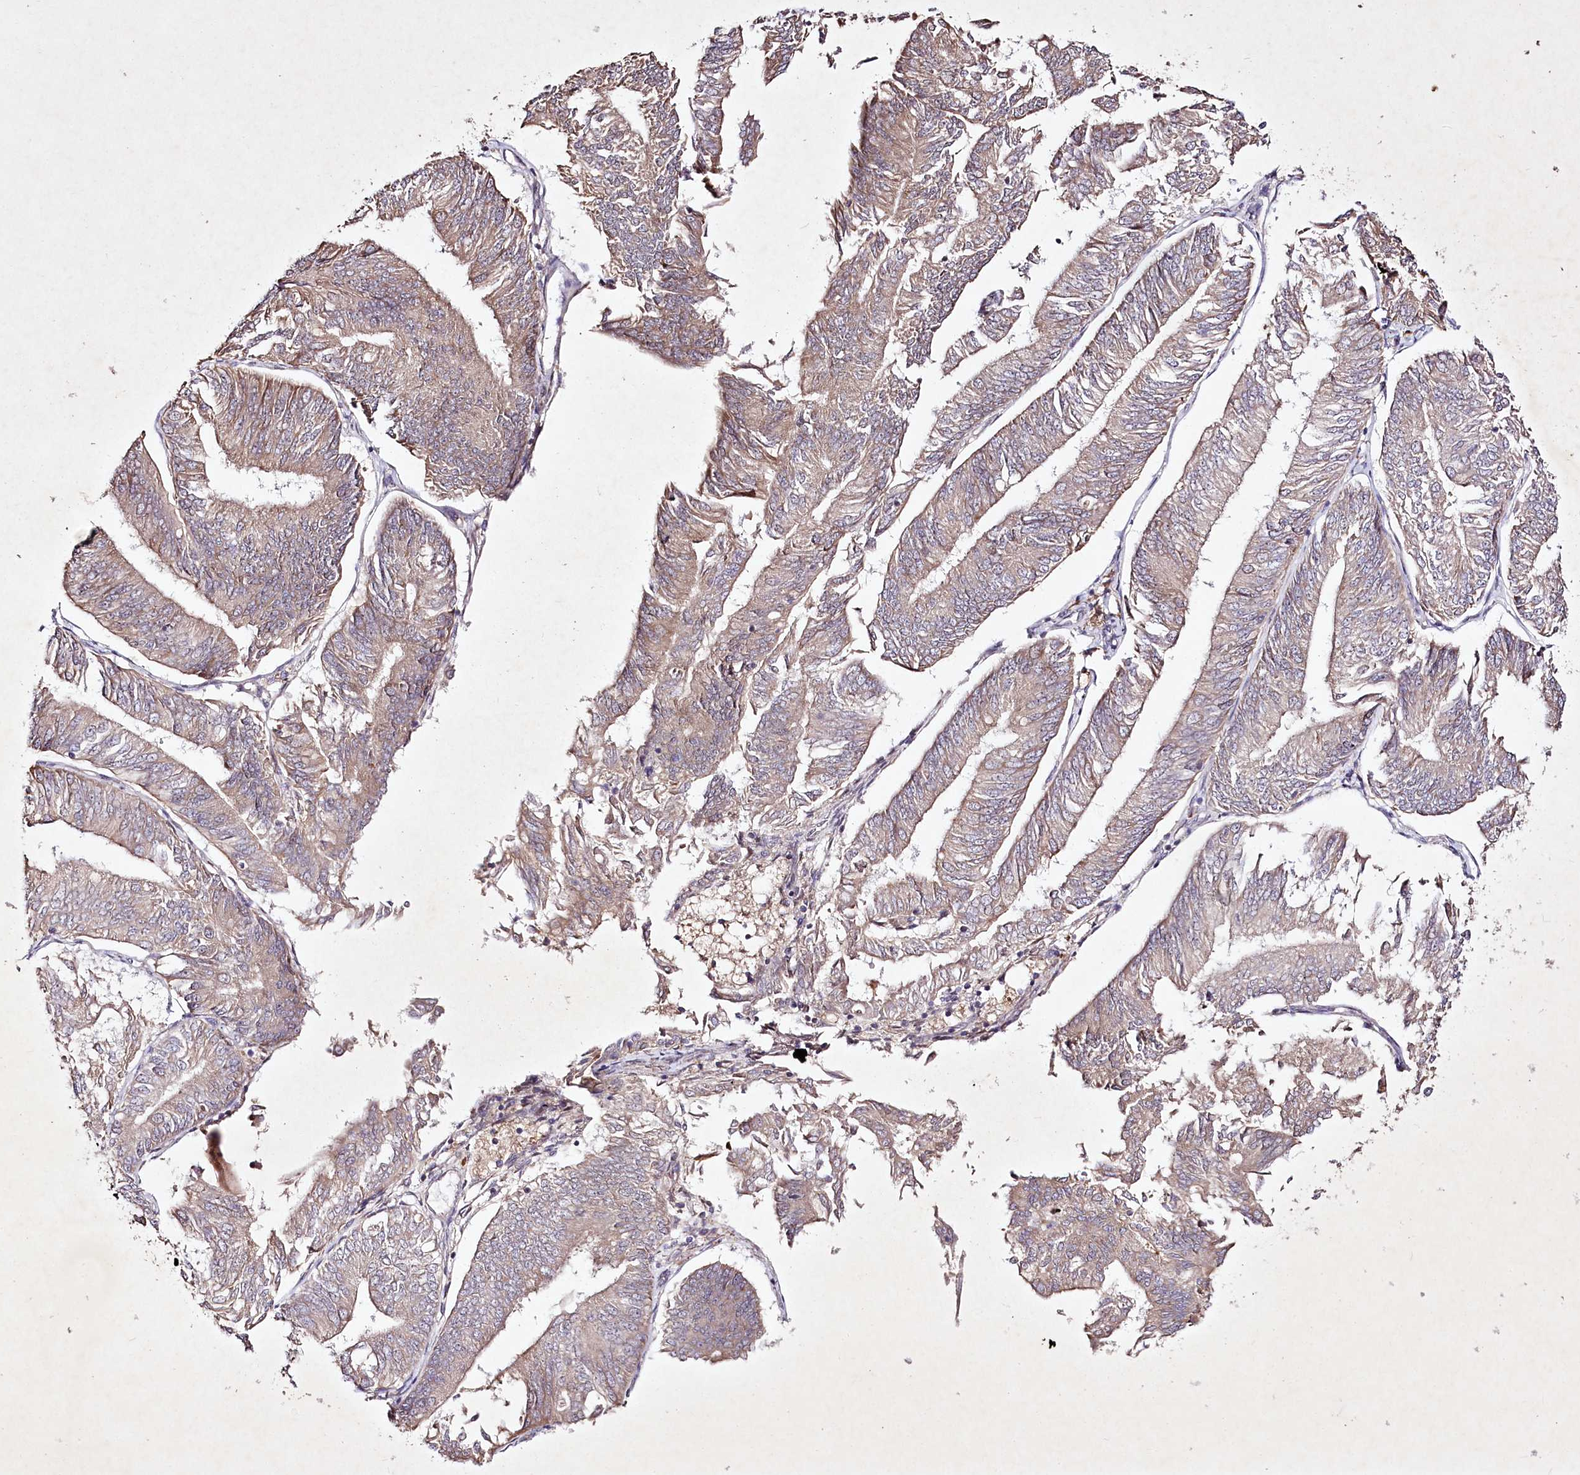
{"staining": {"intensity": "weak", "quantity": "<25%", "location": "cytoplasmic/membranous"}, "tissue": "endometrial cancer", "cell_type": "Tumor cells", "image_type": "cancer", "snomed": [{"axis": "morphology", "description": "Adenocarcinoma, NOS"}, {"axis": "topography", "description": "Endometrium"}], "caption": "Protein analysis of endometrial adenocarcinoma reveals no significant staining in tumor cells.", "gene": "DMP1", "patient": {"sex": "female", "age": 58}}